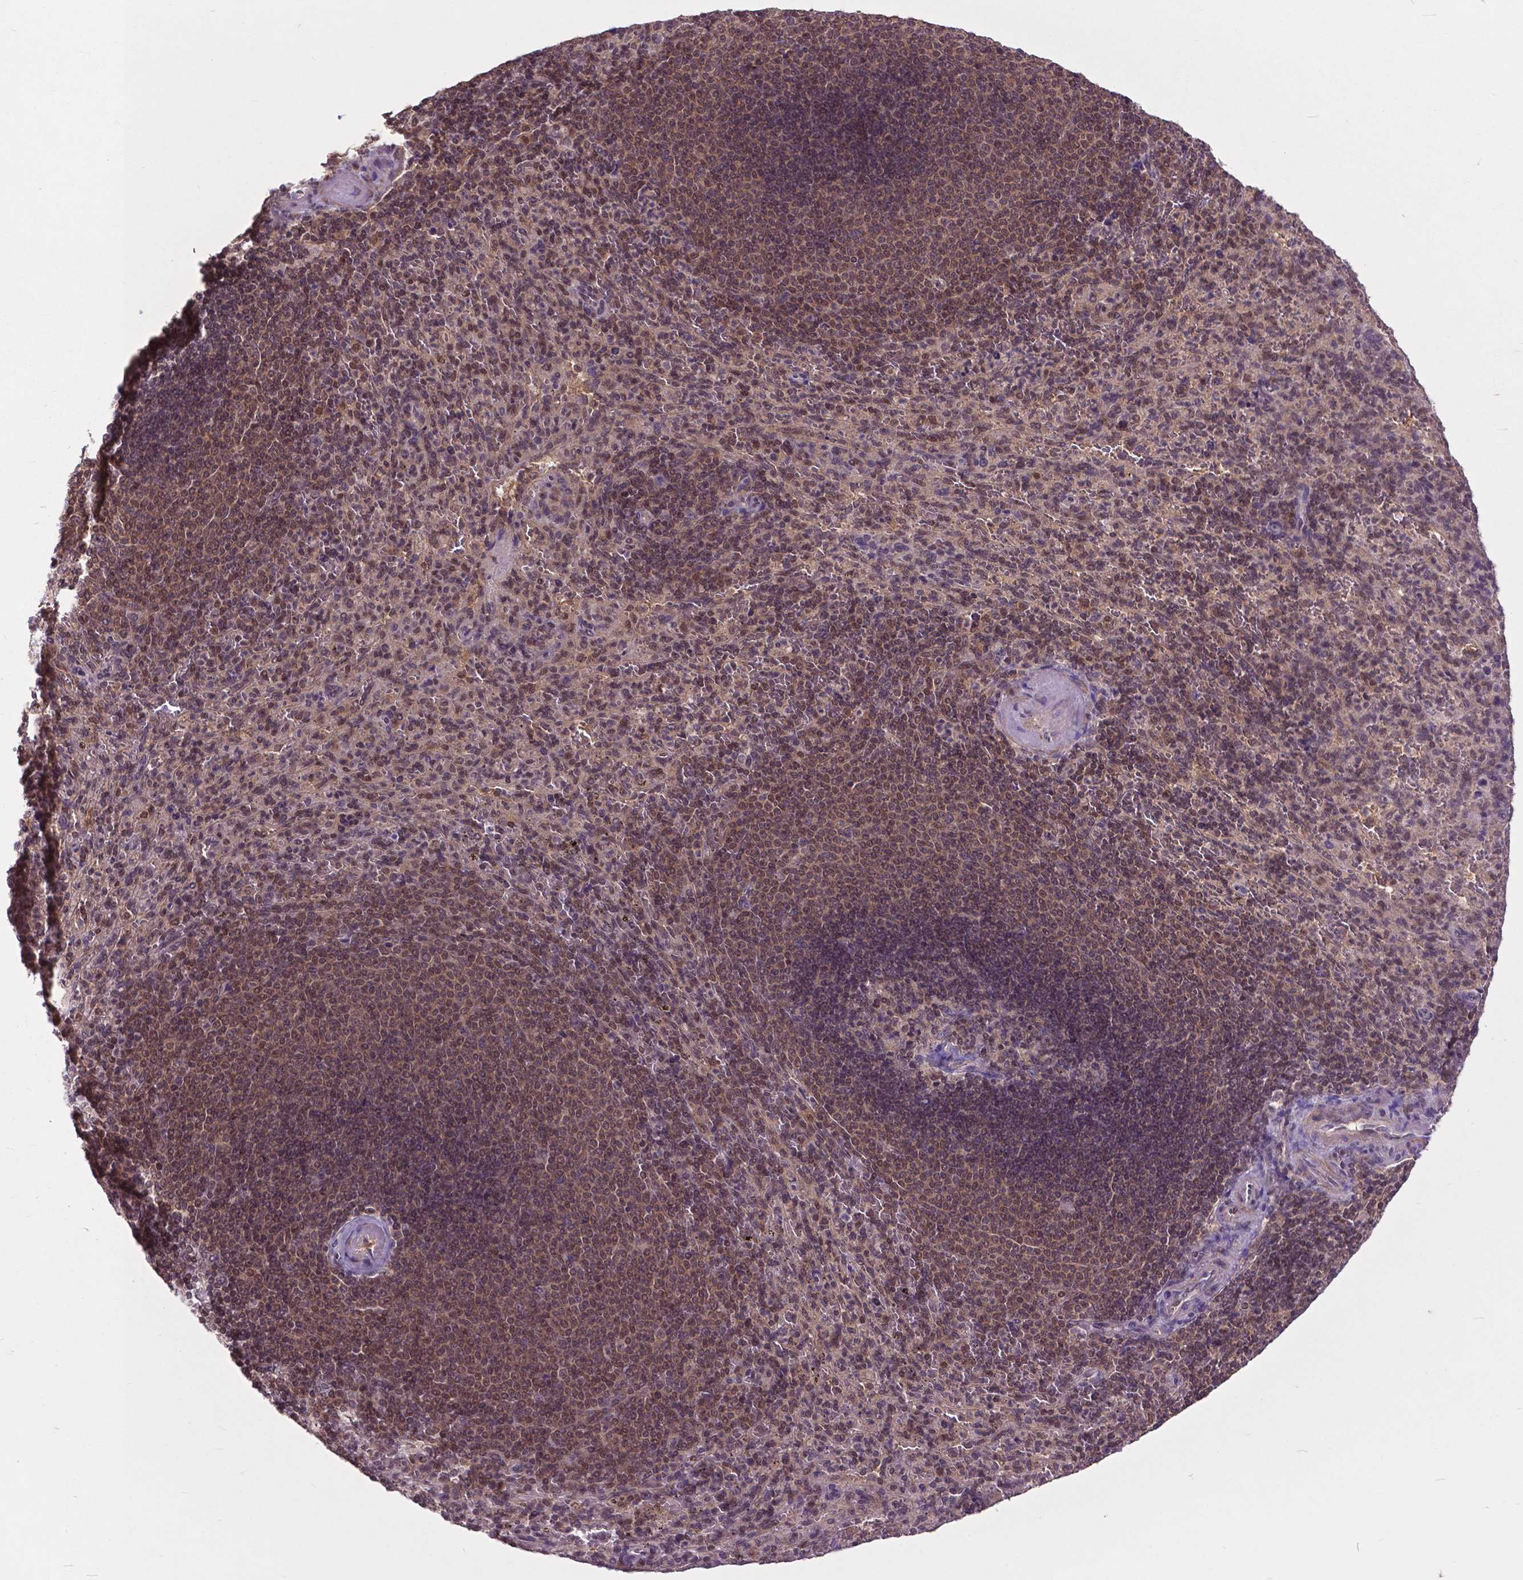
{"staining": {"intensity": "moderate", "quantity": "25%-75%", "location": "nuclear"}, "tissue": "spleen", "cell_type": "Cells in red pulp", "image_type": "normal", "snomed": [{"axis": "morphology", "description": "Normal tissue, NOS"}, {"axis": "topography", "description": "Spleen"}], "caption": "A histopathology image showing moderate nuclear positivity in approximately 25%-75% of cells in red pulp in normal spleen, as visualized by brown immunohistochemical staining.", "gene": "OTUB1", "patient": {"sex": "male", "age": 57}}